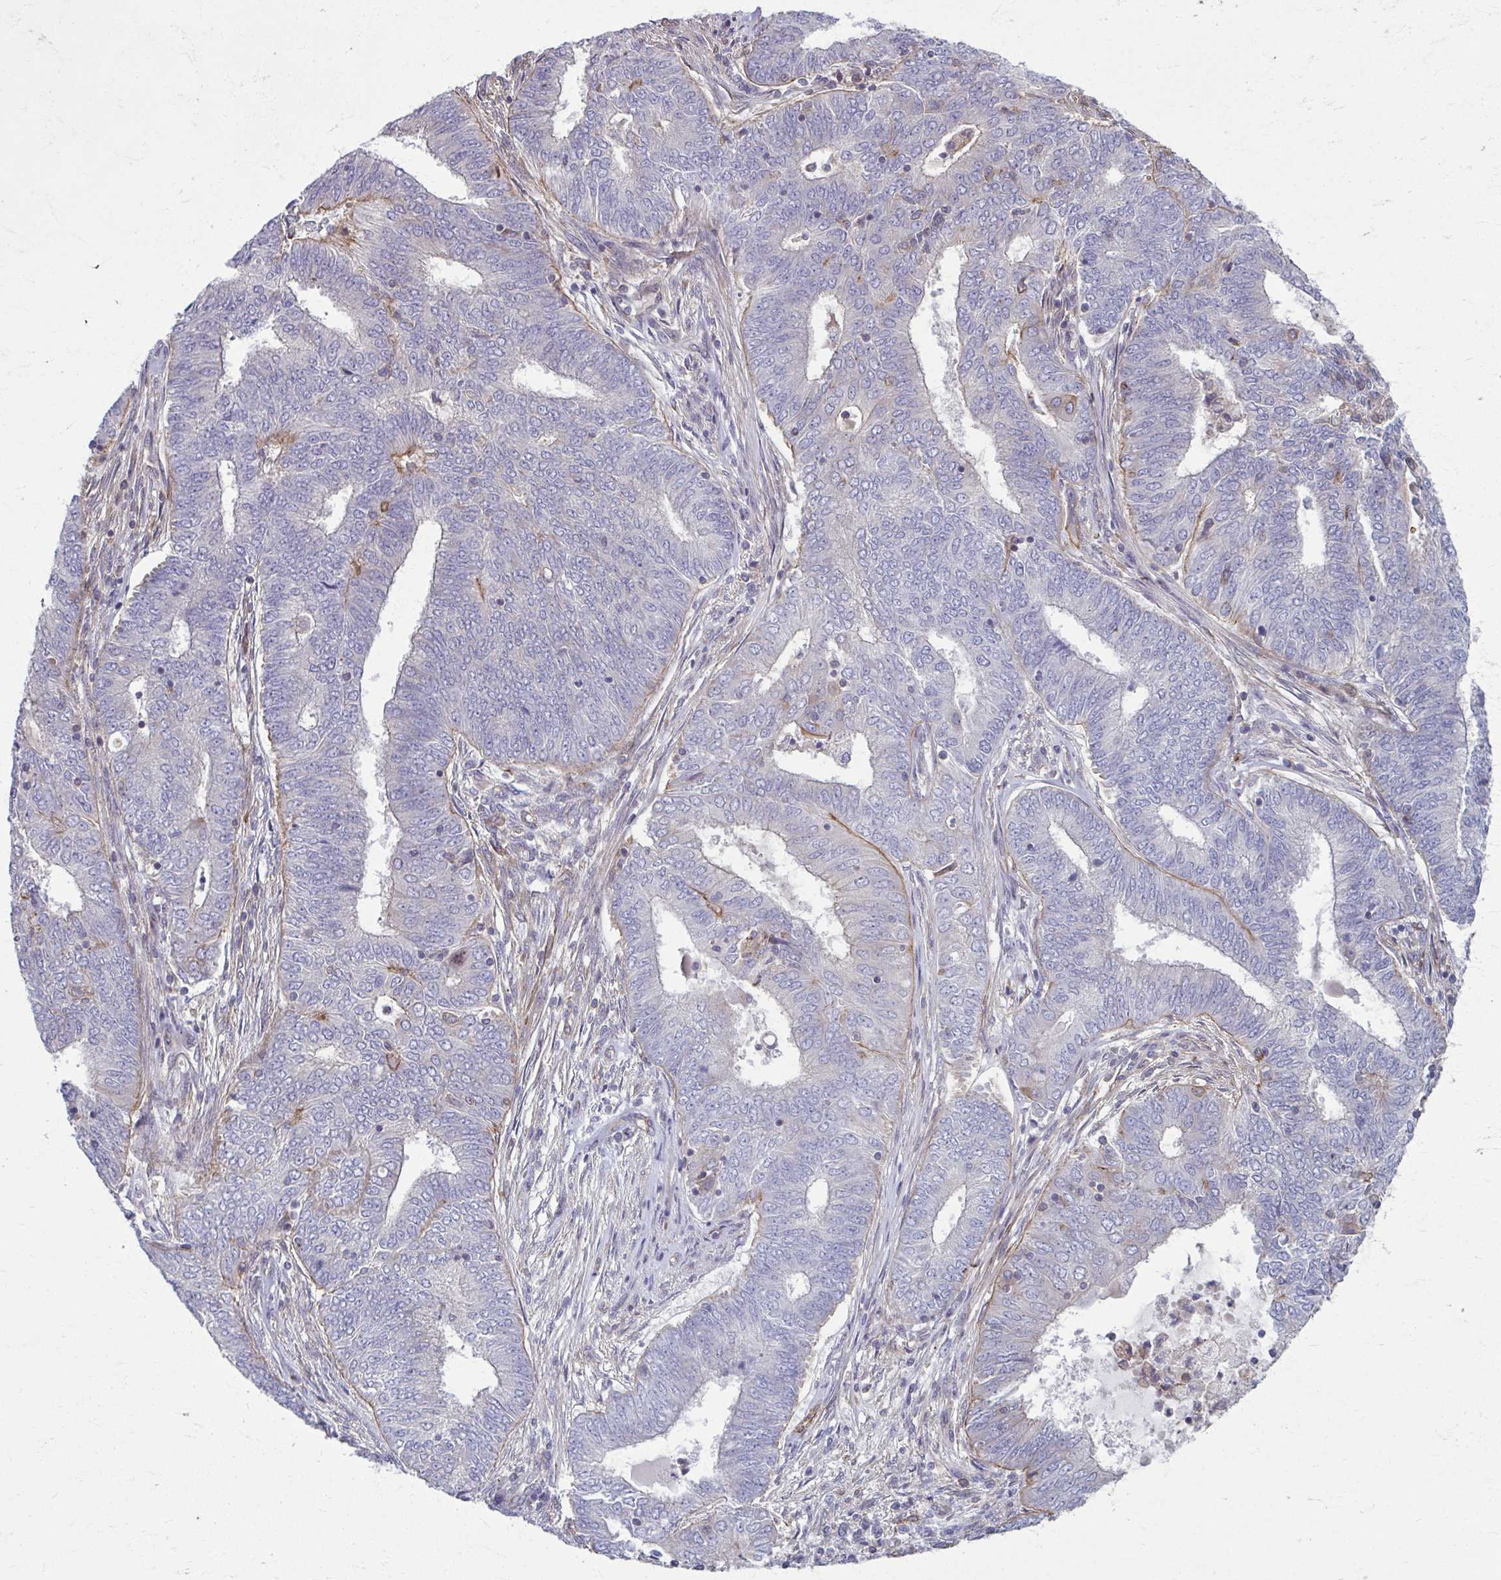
{"staining": {"intensity": "strong", "quantity": "<25%", "location": "cytoplasmic/membranous"}, "tissue": "endometrial cancer", "cell_type": "Tumor cells", "image_type": "cancer", "snomed": [{"axis": "morphology", "description": "Adenocarcinoma, NOS"}, {"axis": "topography", "description": "Endometrium"}], "caption": "Protein staining exhibits strong cytoplasmic/membranous expression in about <25% of tumor cells in endometrial adenocarcinoma.", "gene": "EID2B", "patient": {"sex": "female", "age": 62}}